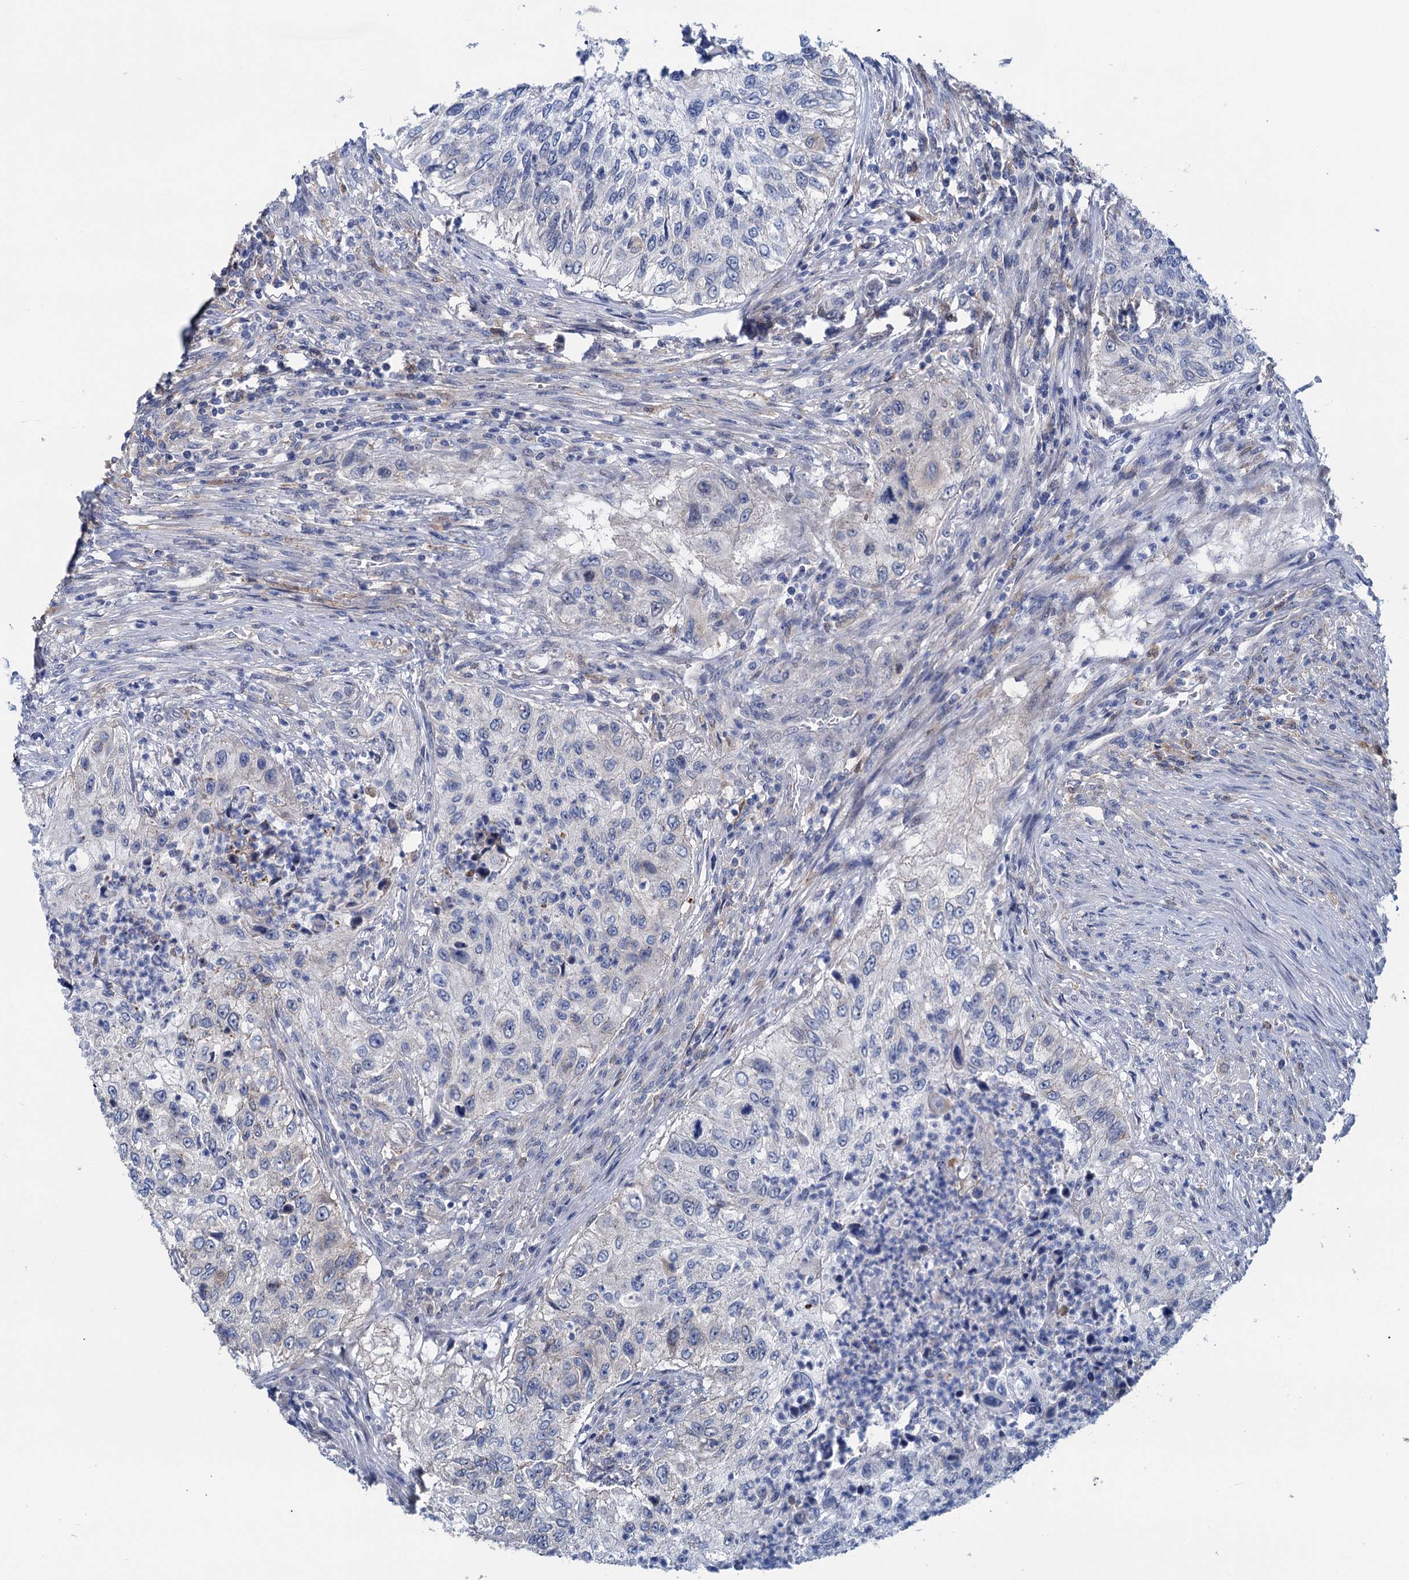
{"staining": {"intensity": "negative", "quantity": "none", "location": "none"}, "tissue": "urothelial cancer", "cell_type": "Tumor cells", "image_type": "cancer", "snomed": [{"axis": "morphology", "description": "Urothelial carcinoma, High grade"}, {"axis": "topography", "description": "Urinary bladder"}], "caption": "IHC of urothelial cancer reveals no staining in tumor cells. (Immunohistochemistry (ihc), brightfield microscopy, high magnification).", "gene": "ZNRD2", "patient": {"sex": "female", "age": 60}}